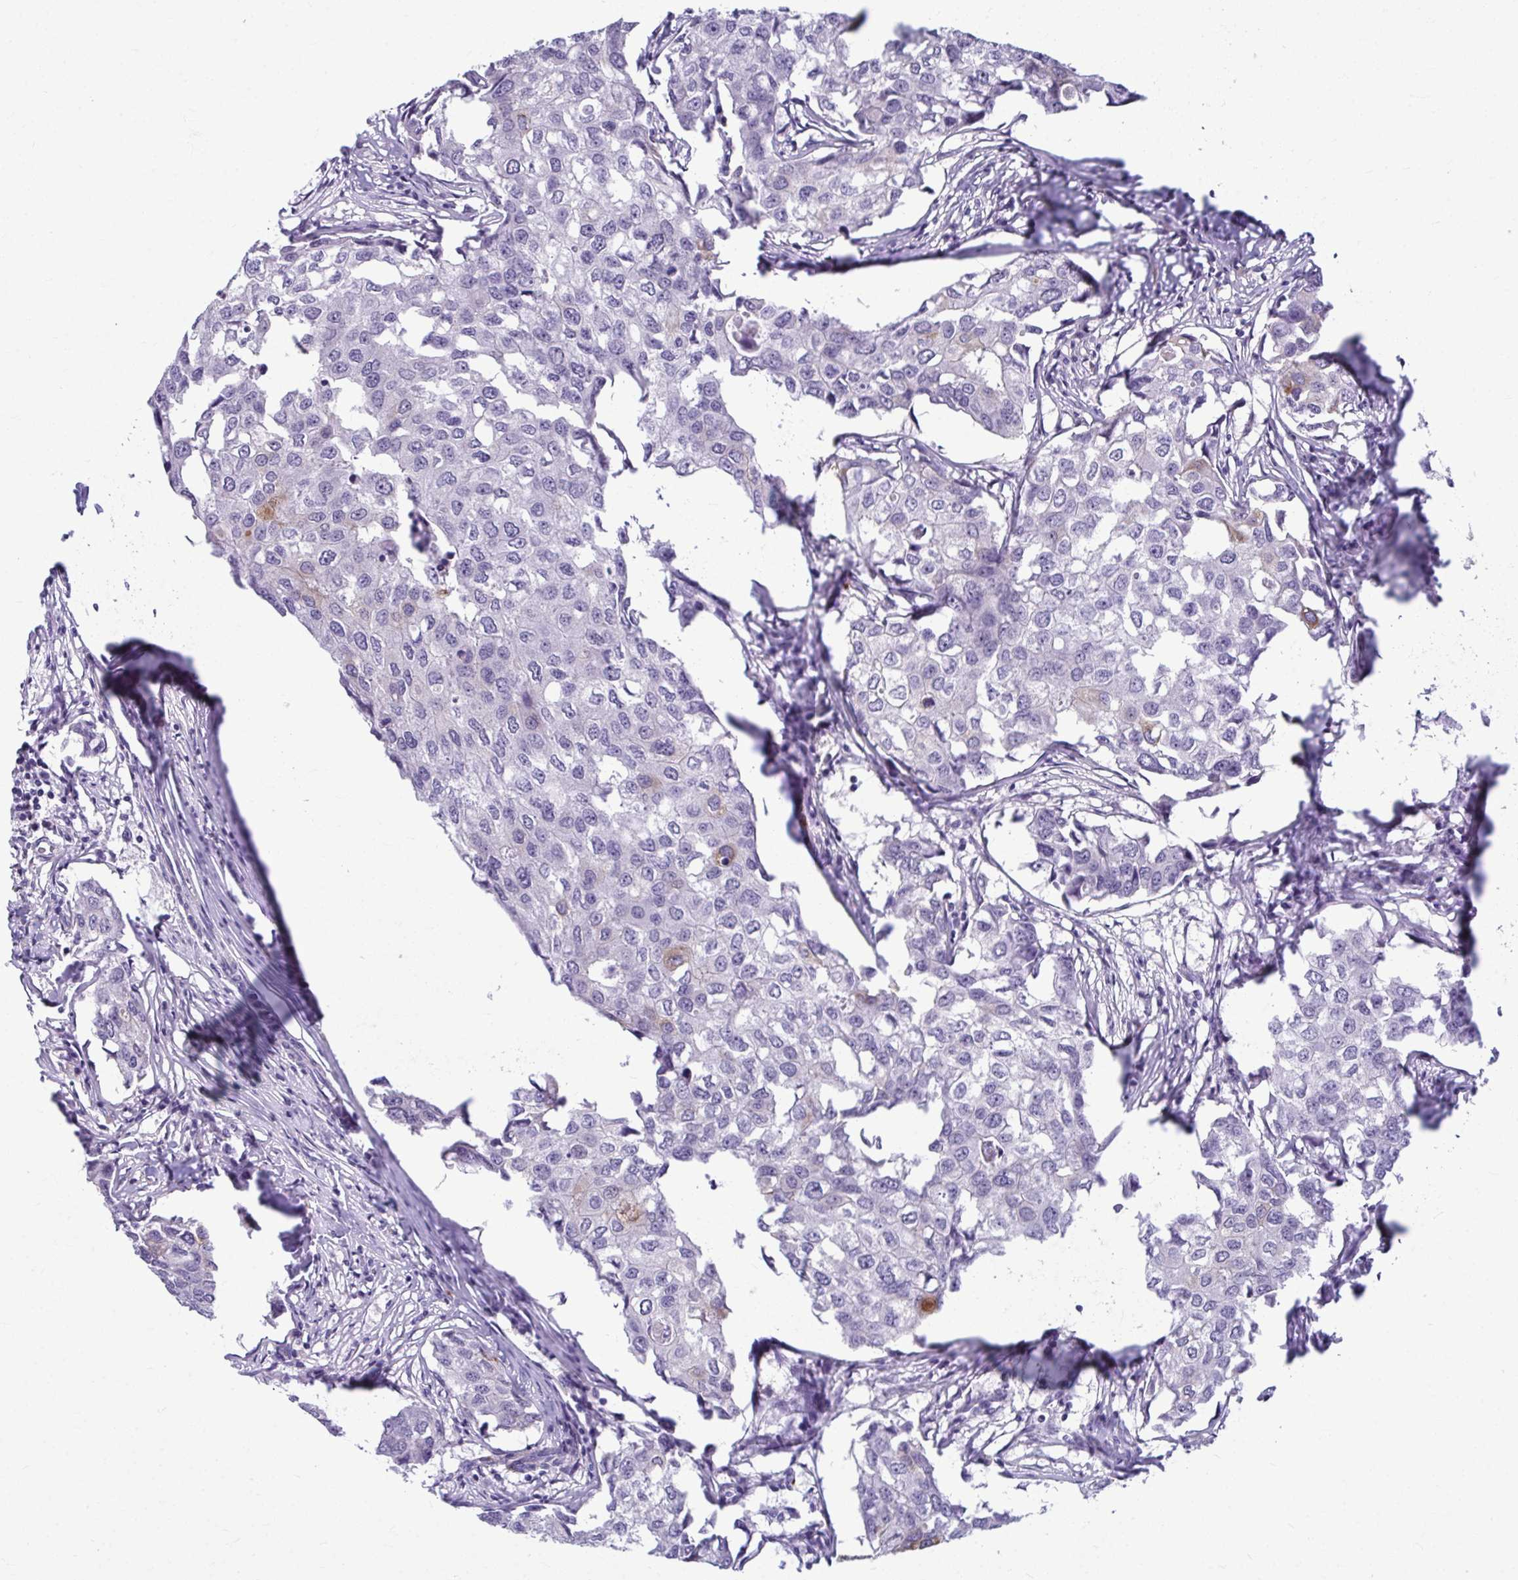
{"staining": {"intensity": "negative", "quantity": "none", "location": "none"}, "tissue": "breast cancer", "cell_type": "Tumor cells", "image_type": "cancer", "snomed": [{"axis": "morphology", "description": "Duct carcinoma"}, {"axis": "topography", "description": "Breast"}], "caption": "High magnification brightfield microscopy of breast intraductal carcinoma stained with DAB (brown) and counterstained with hematoxylin (blue): tumor cells show no significant positivity.", "gene": "SERPINI1", "patient": {"sex": "female", "age": 27}}